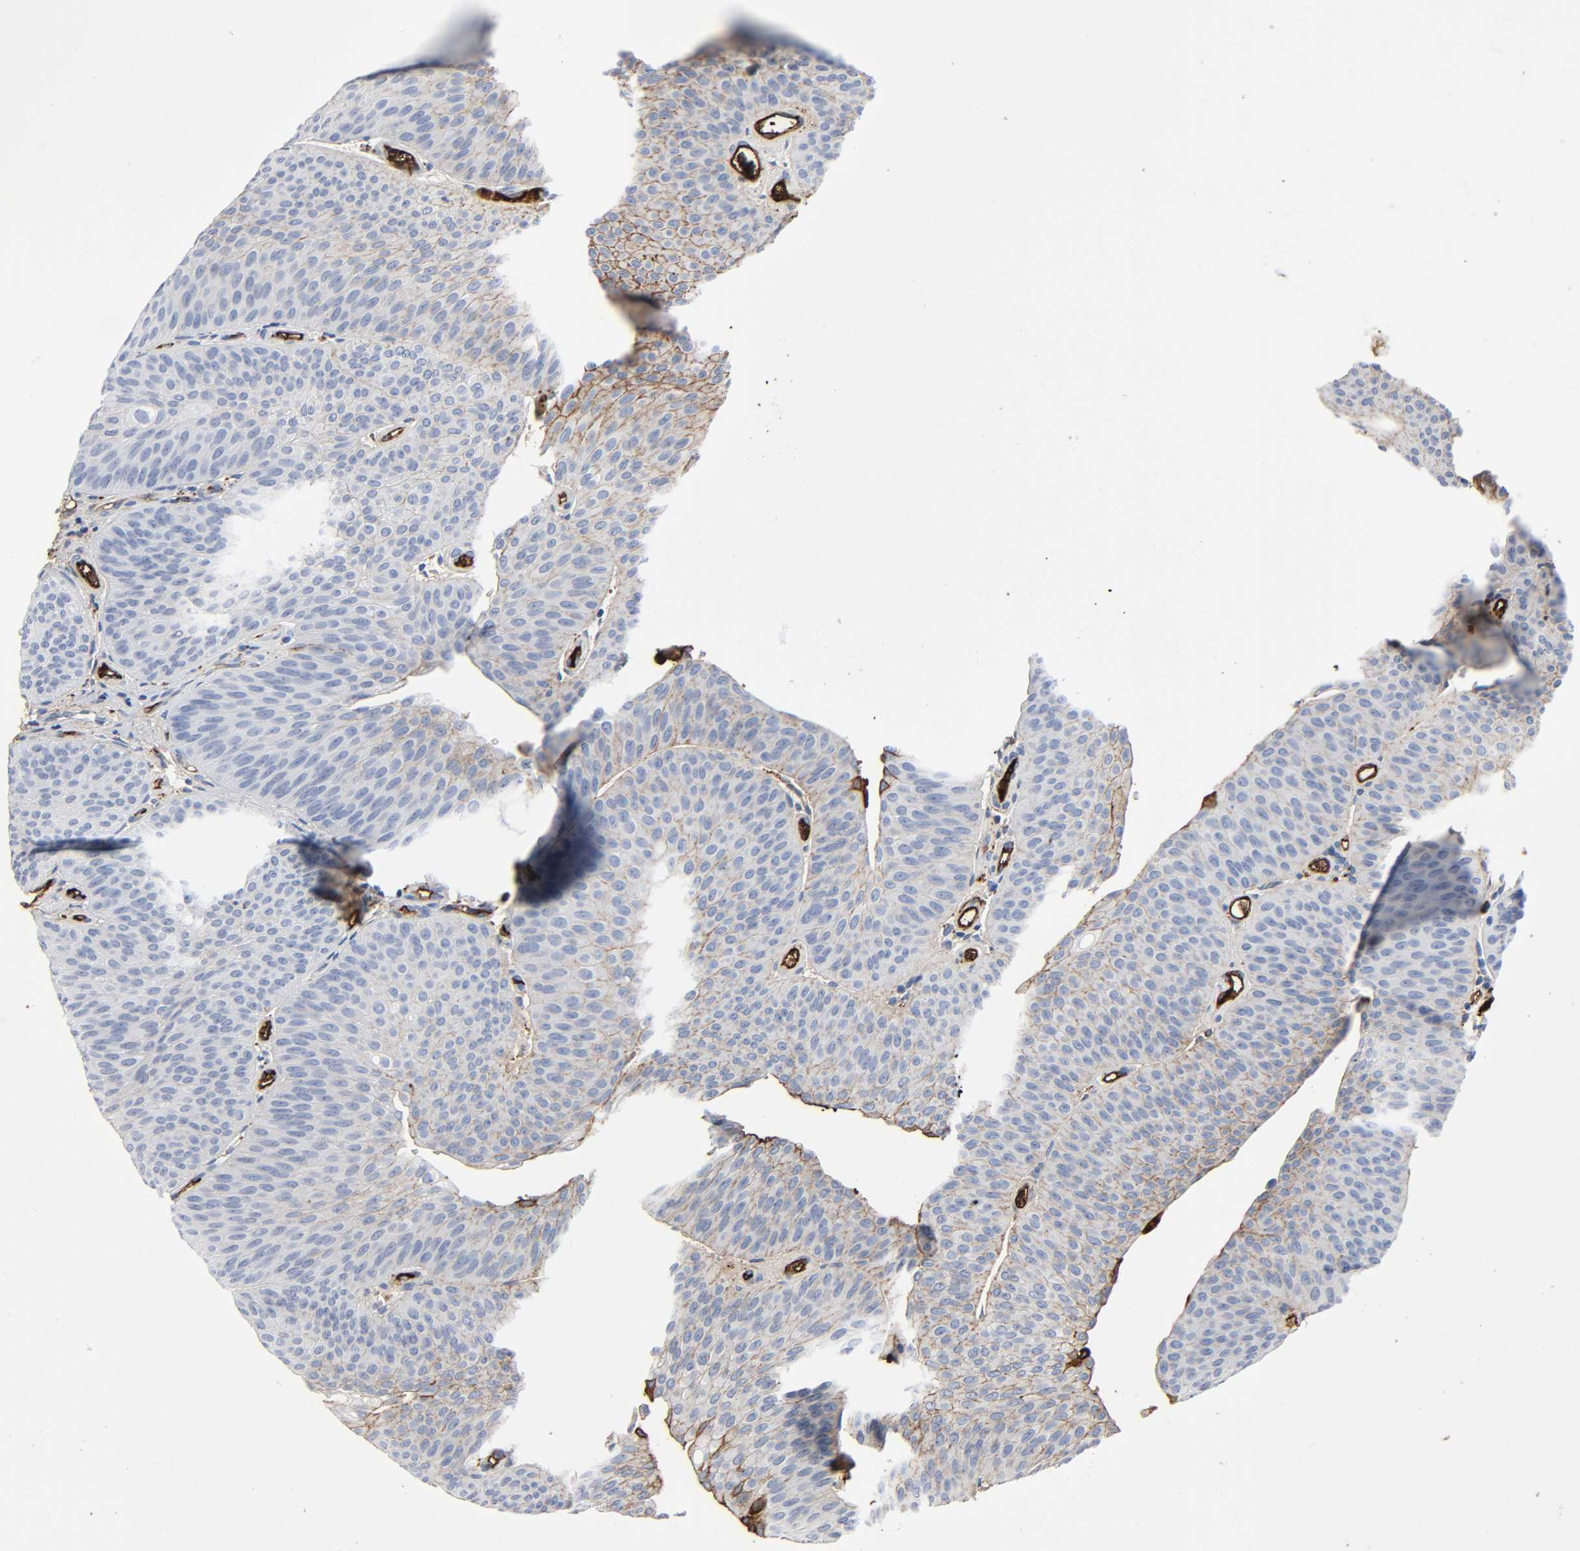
{"staining": {"intensity": "weak", "quantity": "25%-75%", "location": "cytoplasmic/membranous"}, "tissue": "urothelial cancer", "cell_type": "Tumor cells", "image_type": "cancer", "snomed": [{"axis": "morphology", "description": "Urothelial carcinoma, Low grade"}, {"axis": "topography", "description": "Urinary bladder"}], "caption": "Low-grade urothelial carcinoma was stained to show a protein in brown. There is low levels of weak cytoplasmic/membranous positivity in approximately 25%-75% of tumor cells.", "gene": "C3", "patient": {"sex": "female", "age": 60}}